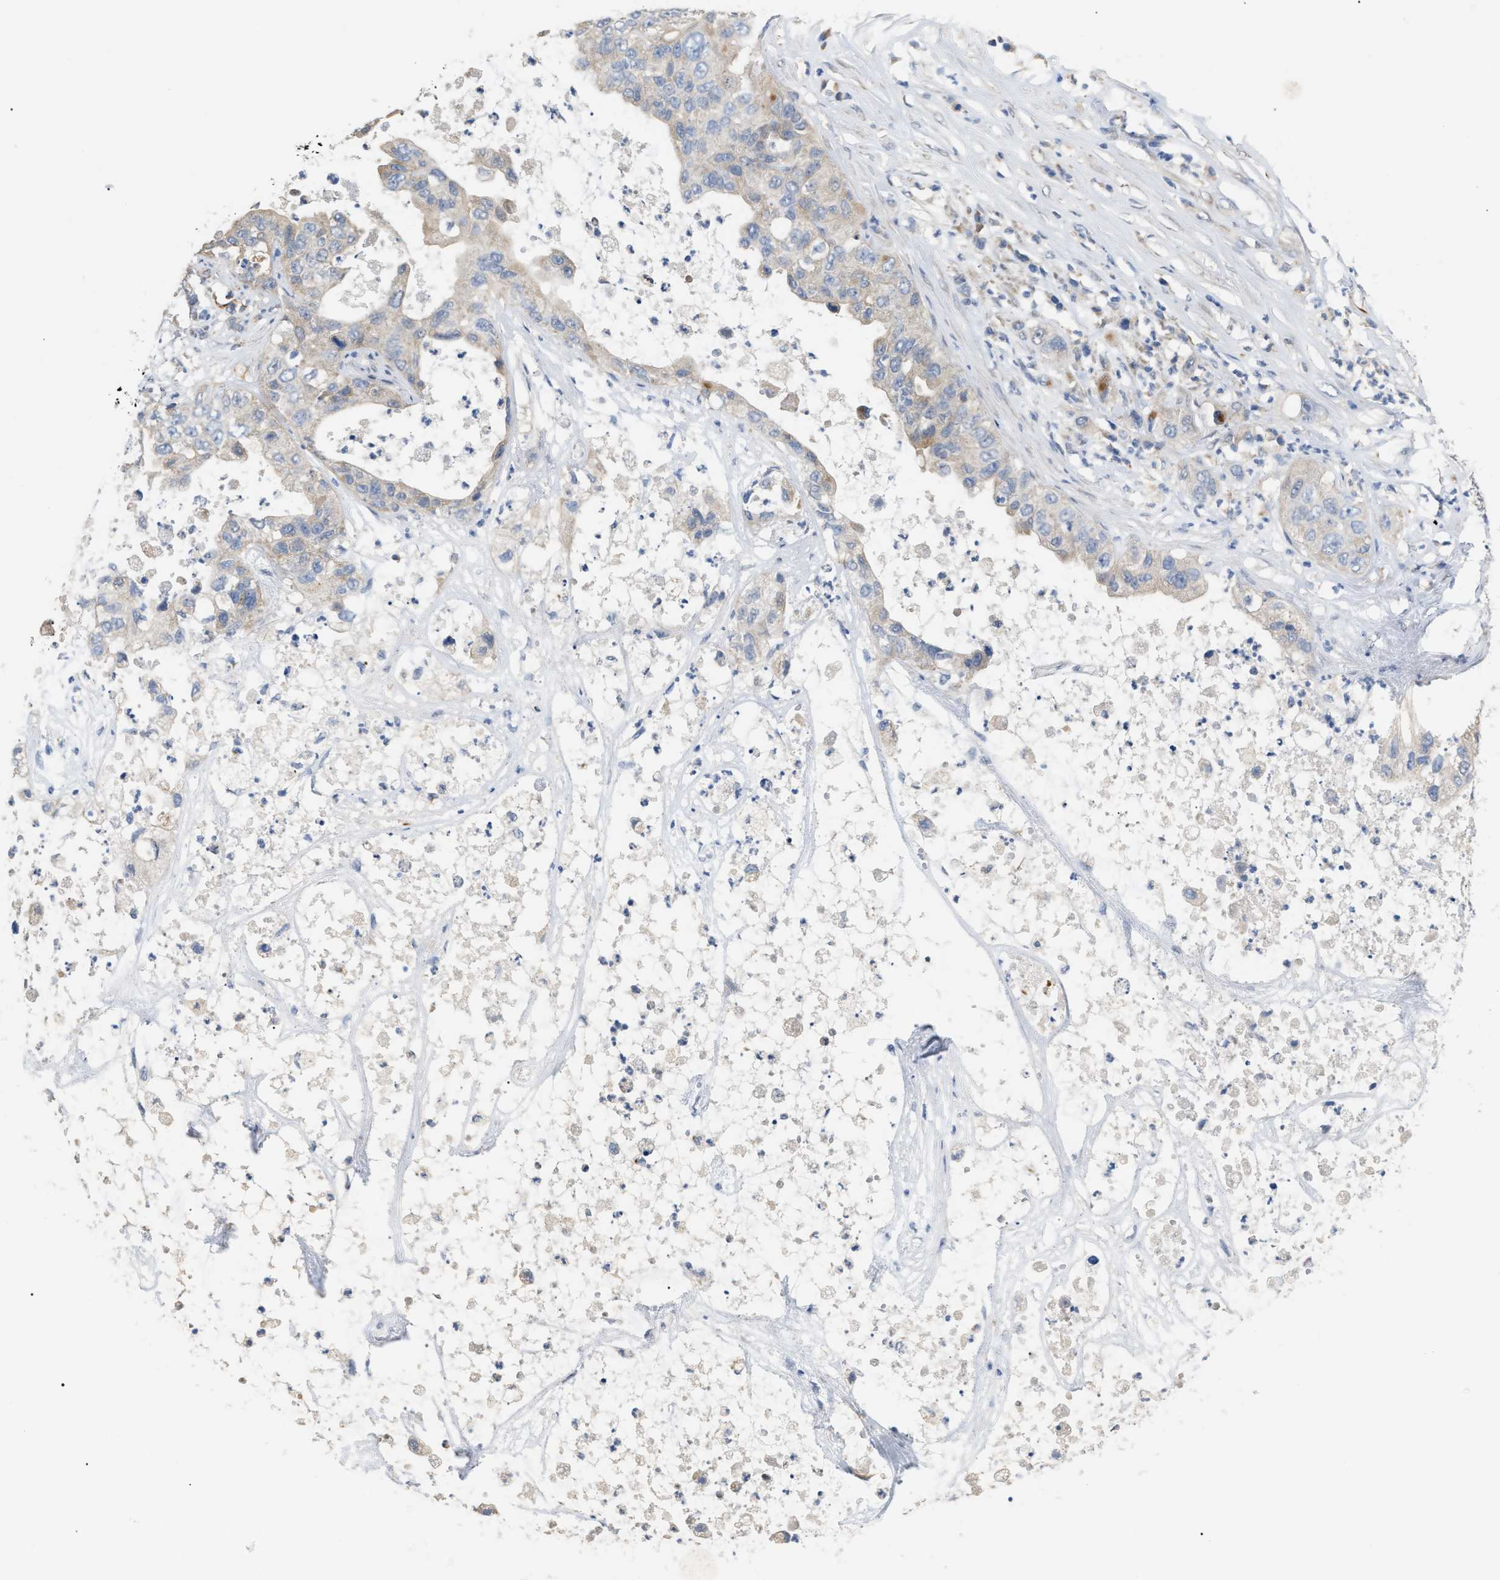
{"staining": {"intensity": "weak", "quantity": "<25%", "location": "cytoplasmic/membranous"}, "tissue": "pancreatic cancer", "cell_type": "Tumor cells", "image_type": "cancer", "snomed": [{"axis": "morphology", "description": "Adenocarcinoma, NOS"}, {"axis": "topography", "description": "Pancreas"}], "caption": "An IHC micrograph of pancreatic adenocarcinoma is shown. There is no staining in tumor cells of pancreatic adenocarcinoma.", "gene": "DHX58", "patient": {"sex": "female", "age": 78}}